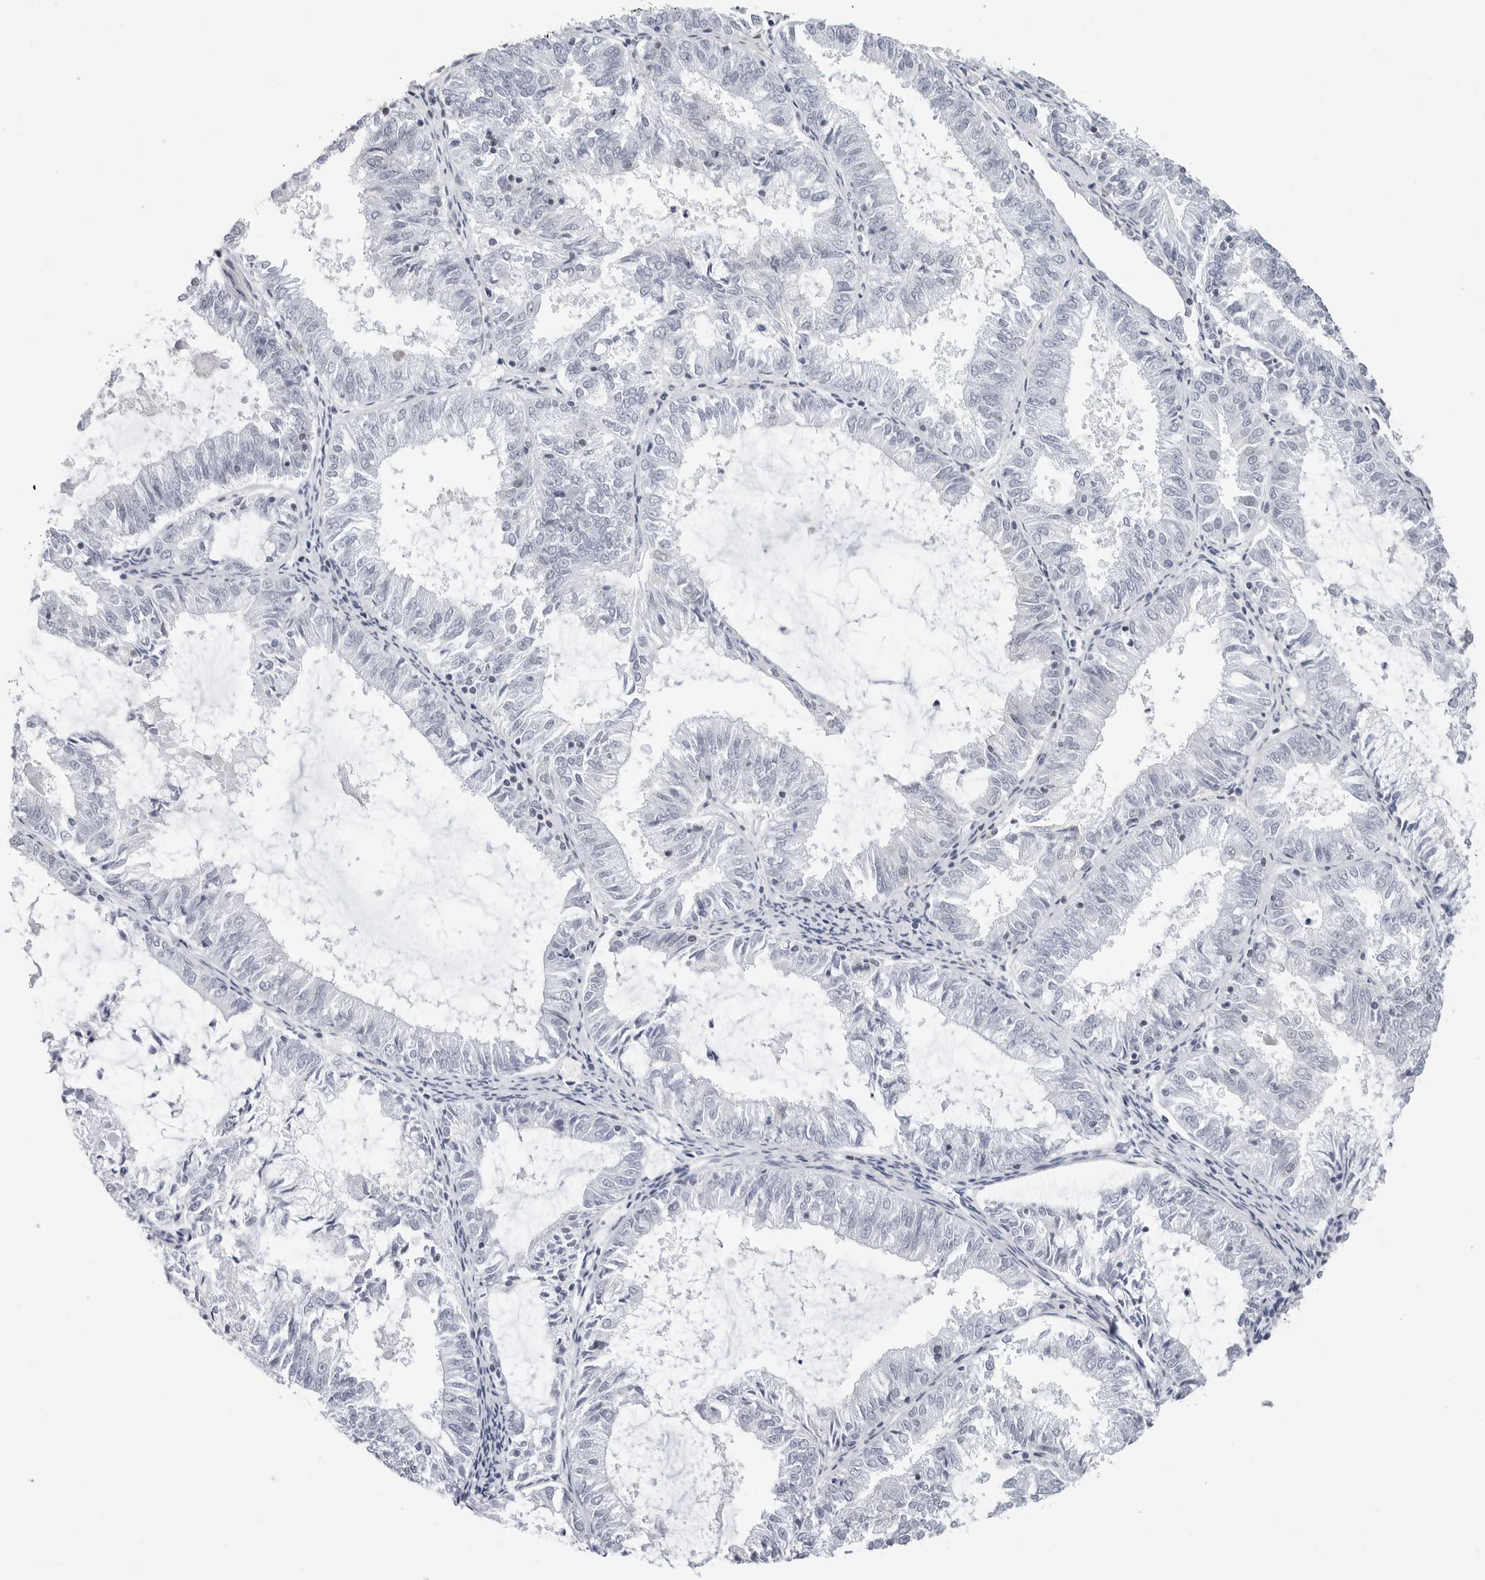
{"staining": {"intensity": "negative", "quantity": "none", "location": "none"}, "tissue": "endometrial cancer", "cell_type": "Tumor cells", "image_type": "cancer", "snomed": [{"axis": "morphology", "description": "Adenocarcinoma, NOS"}, {"axis": "topography", "description": "Endometrium"}], "caption": "High power microscopy histopathology image of an IHC histopathology image of endometrial adenocarcinoma, revealing no significant positivity in tumor cells.", "gene": "FAM135B", "patient": {"sex": "female", "age": 57}}